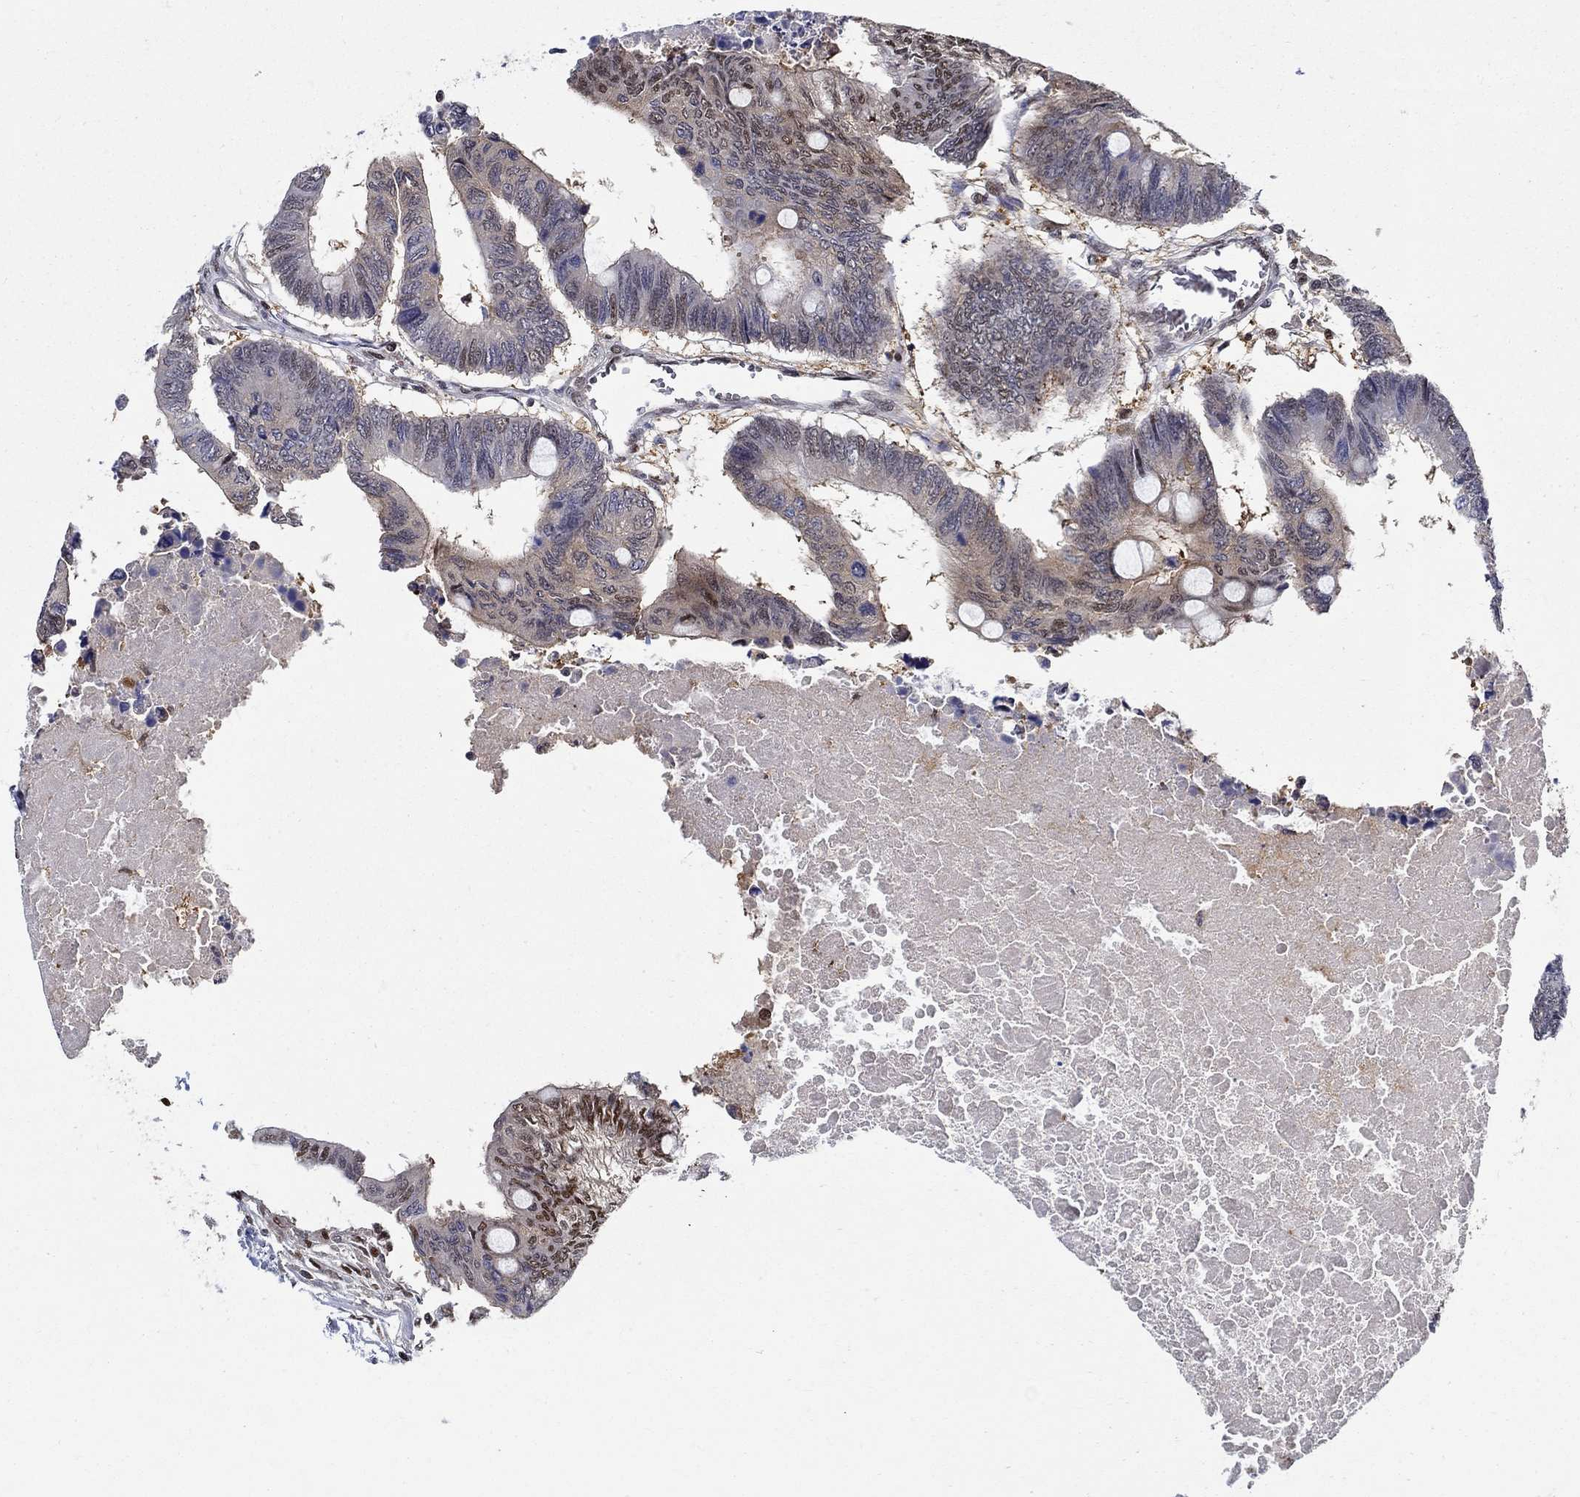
{"staining": {"intensity": "moderate", "quantity": "<25%", "location": "nuclear"}, "tissue": "colorectal cancer", "cell_type": "Tumor cells", "image_type": "cancer", "snomed": [{"axis": "morphology", "description": "Normal tissue, NOS"}, {"axis": "morphology", "description": "Adenocarcinoma, NOS"}, {"axis": "topography", "description": "Rectum"}, {"axis": "topography", "description": "Peripheral nerve tissue"}], "caption": "Immunohistochemistry (IHC) image of human colorectal adenocarcinoma stained for a protein (brown), which exhibits low levels of moderate nuclear staining in about <25% of tumor cells.", "gene": "ZNF594", "patient": {"sex": "male", "age": 92}}